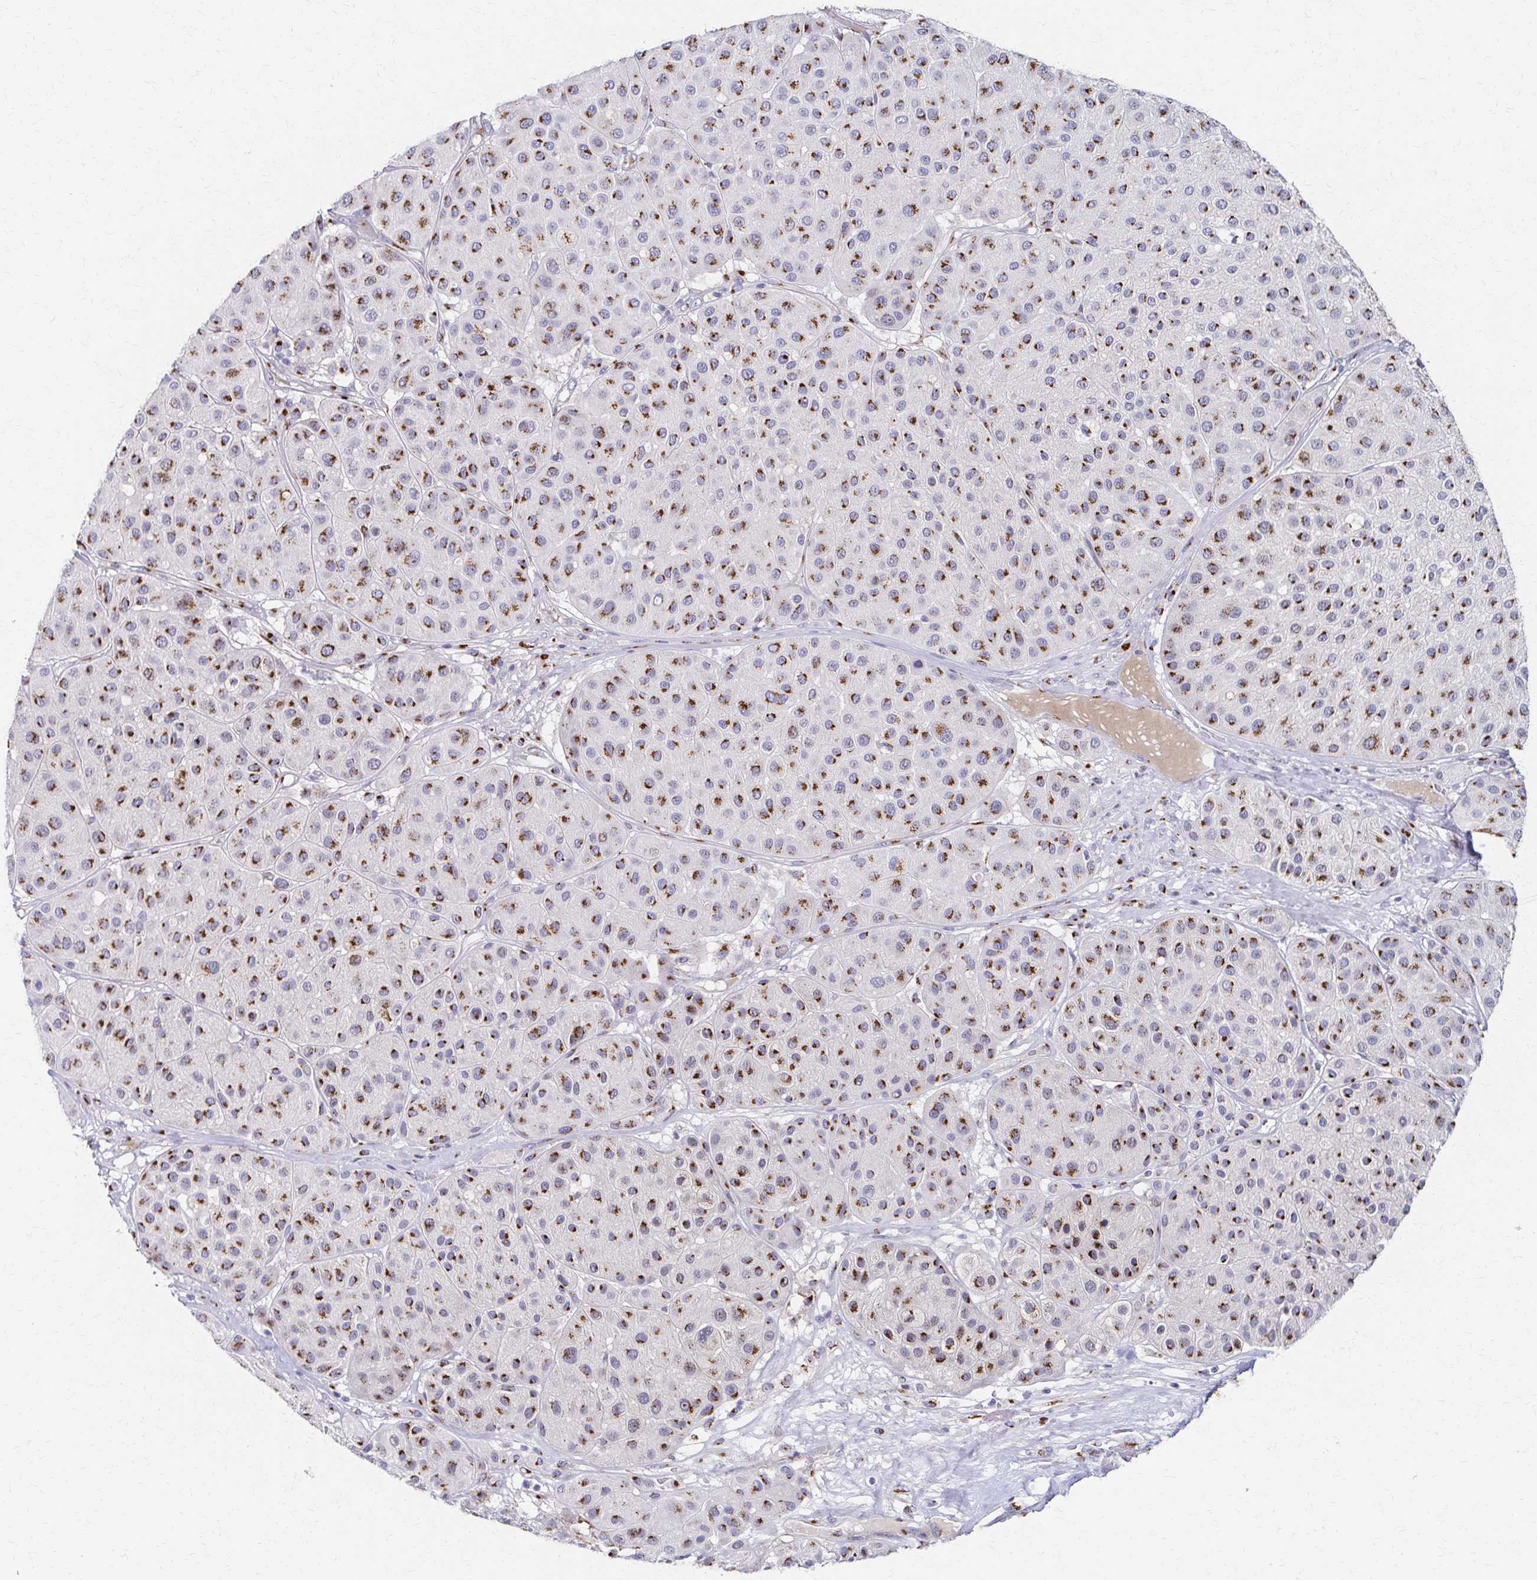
{"staining": {"intensity": "moderate", "quantity": ">75%", "location": "cytoplasmic/membranous"}, "tissue": "melanoma", "cell_type": "Tumor cells", "image_type": "cancer", "snomed": [{"axis": "morphology", "description": "Malignant melanoma, Metastatic site"}, {"axis": "topography", "description": "Smooth muscle"}], "caption": "Protein staining reveals moderate cytoplasmic/membranous expression in approximately >75% of tumor cells in malignant melanoma (metastatic site).", "gene": "TM9SF1", "patient": {"sex": "male", "age": 41}}